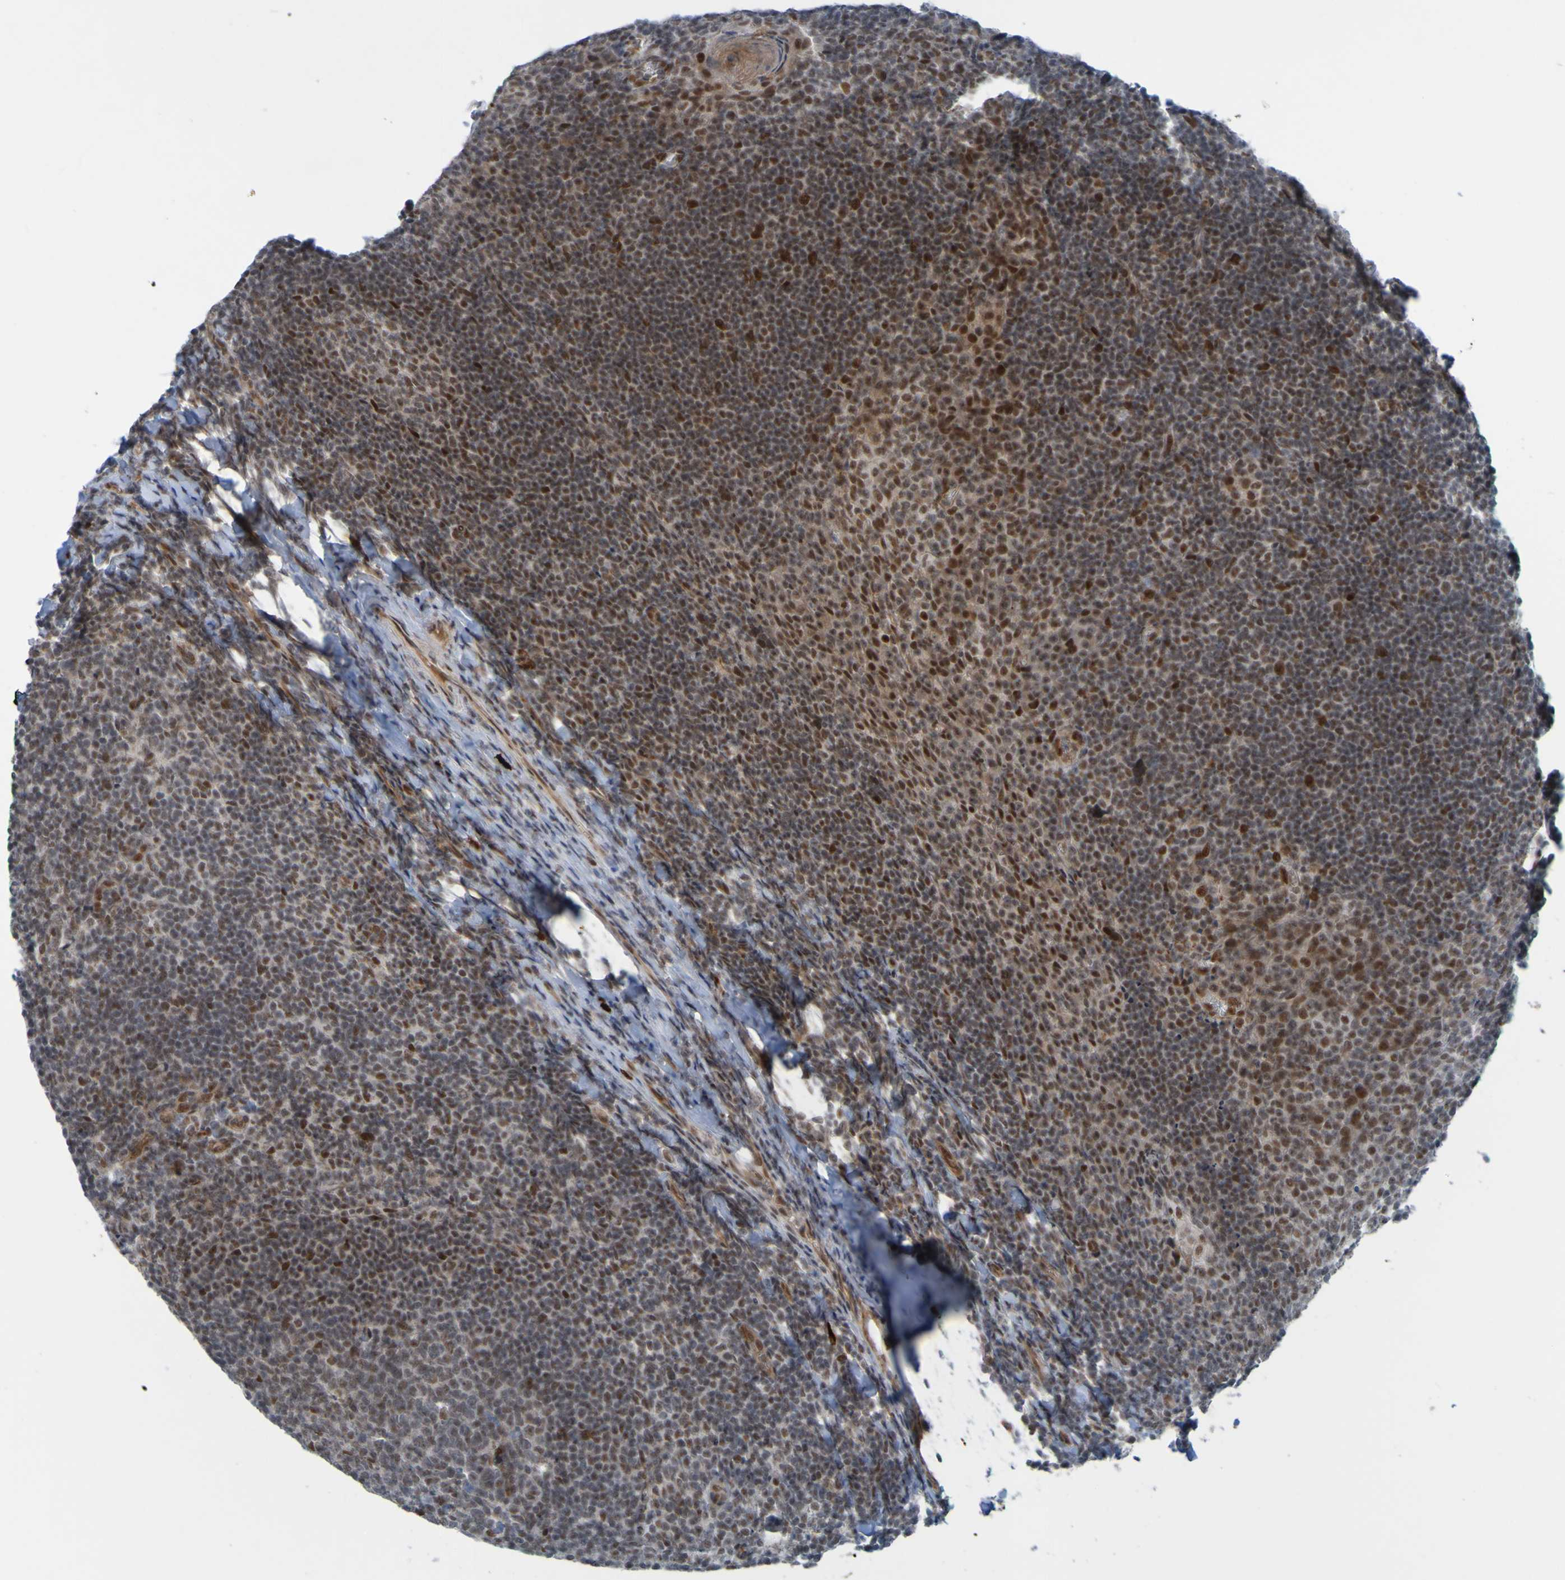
{"staining": {"intensity": "moderate", "quantity": "<25%", "location": "nuclear"}, "tissue": "tonsil", "cell_type": "Germinal center cells", "image_type": "normal", "snomed": [{"axis": "morphology", "description": "Normal tissue, NOS"}, {"axis": "topography", "description": "Tonsil"}], "caption": "This is a histology image of IHC staining of unremarkable tonsil, which shows moderate positivity in the nuclear of germinal center cells.", "gene": "MCPH1", "patient": {"sex": "male", "age": 37}}